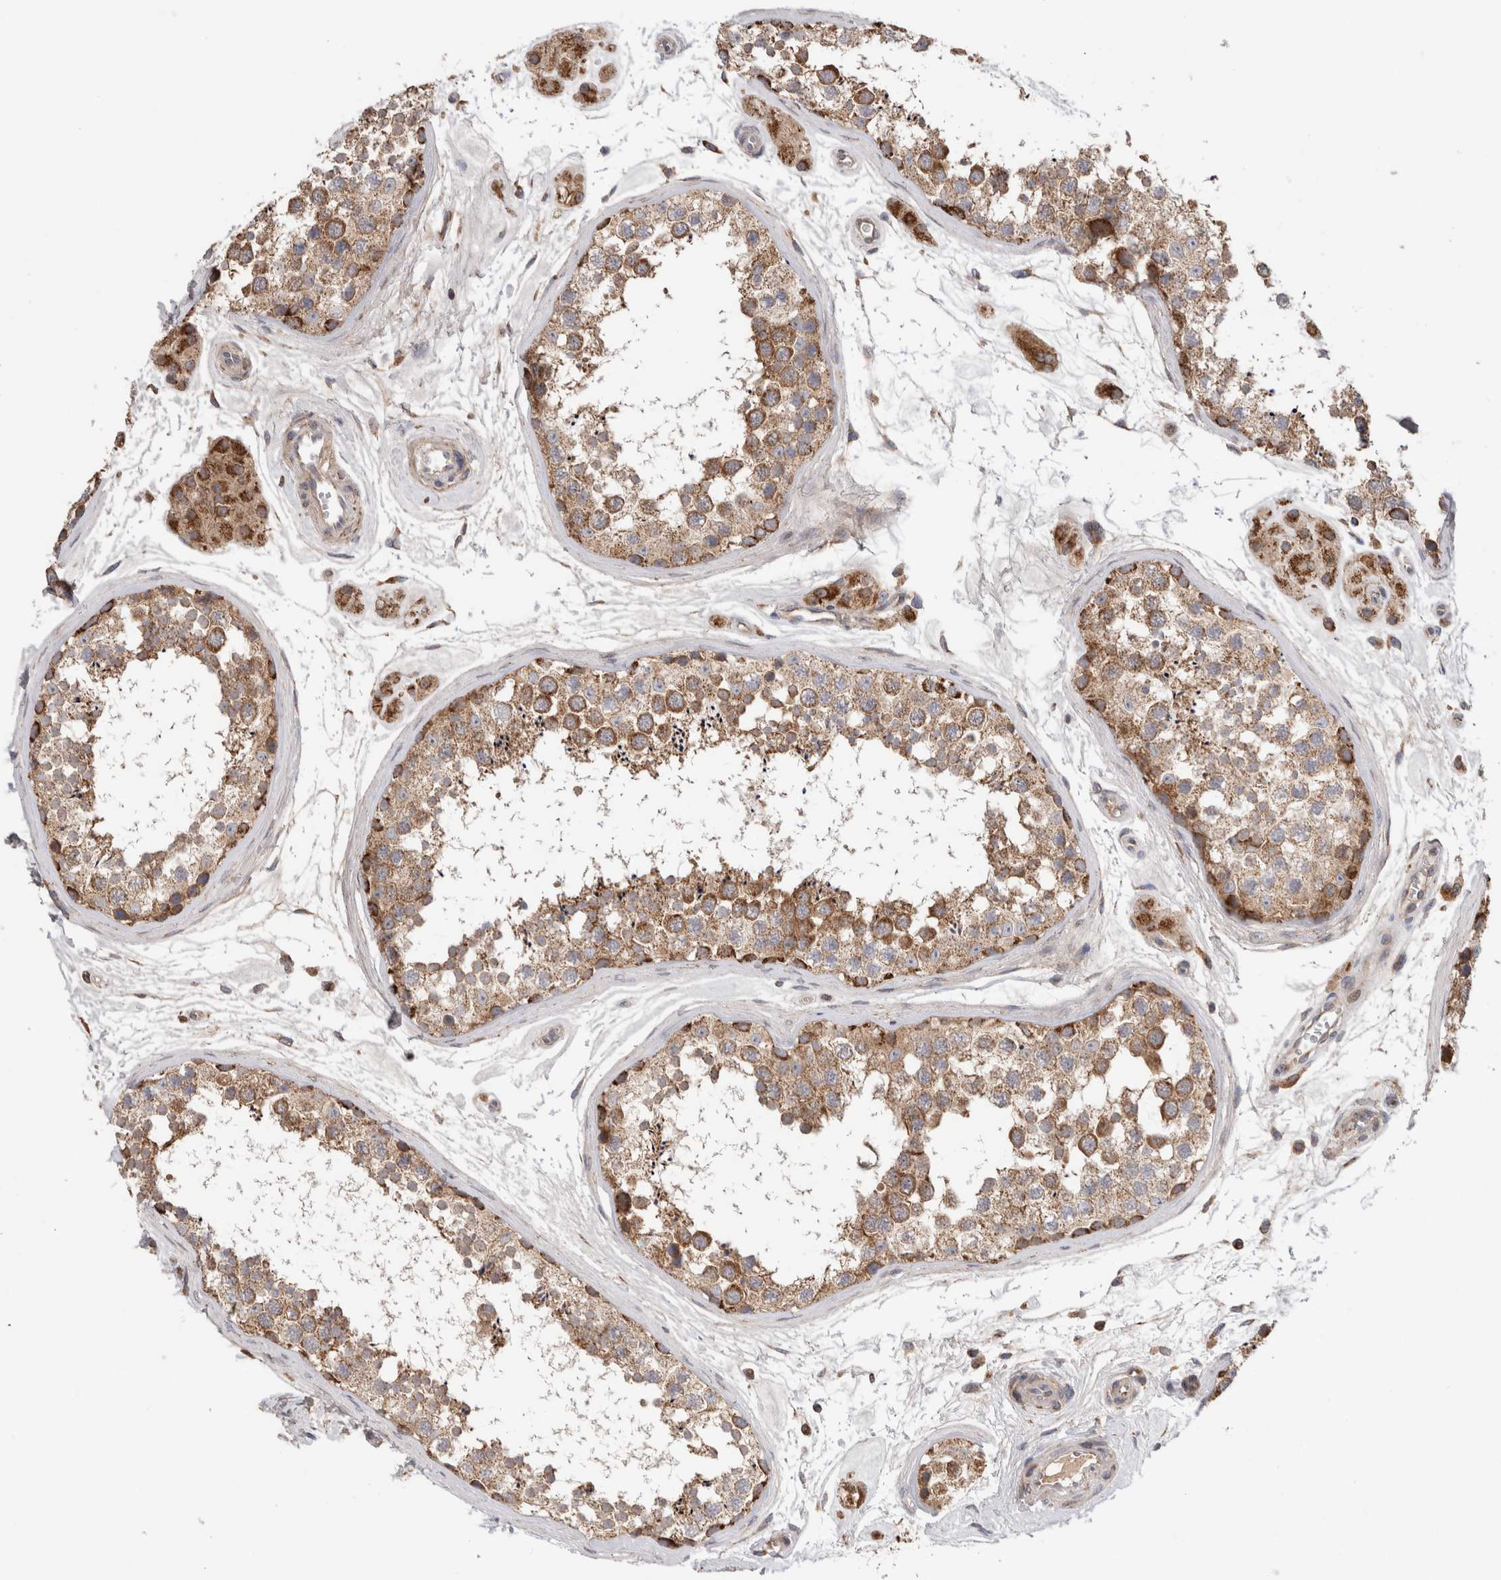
{"staining": {"intensity": "strong", "quantity": ">75%", "location": "cytoplasmic/membranous"}, "tissue": "testis", "cell_type": "Cells in seminiferous ducts", "image_type": "normal", "snomed": [{"axis": "morphology", "description": "Normal tissue, NOS"}, {"axis": "topography", "description": "Testis"}], "caption": "The immunohistochemical stain shows strong cytoplasmic/membranous staining in cells in seminiferous ducts of benign testis.", "gene": "KIF21B", "patient": {"sex": "male", "age": 56}}